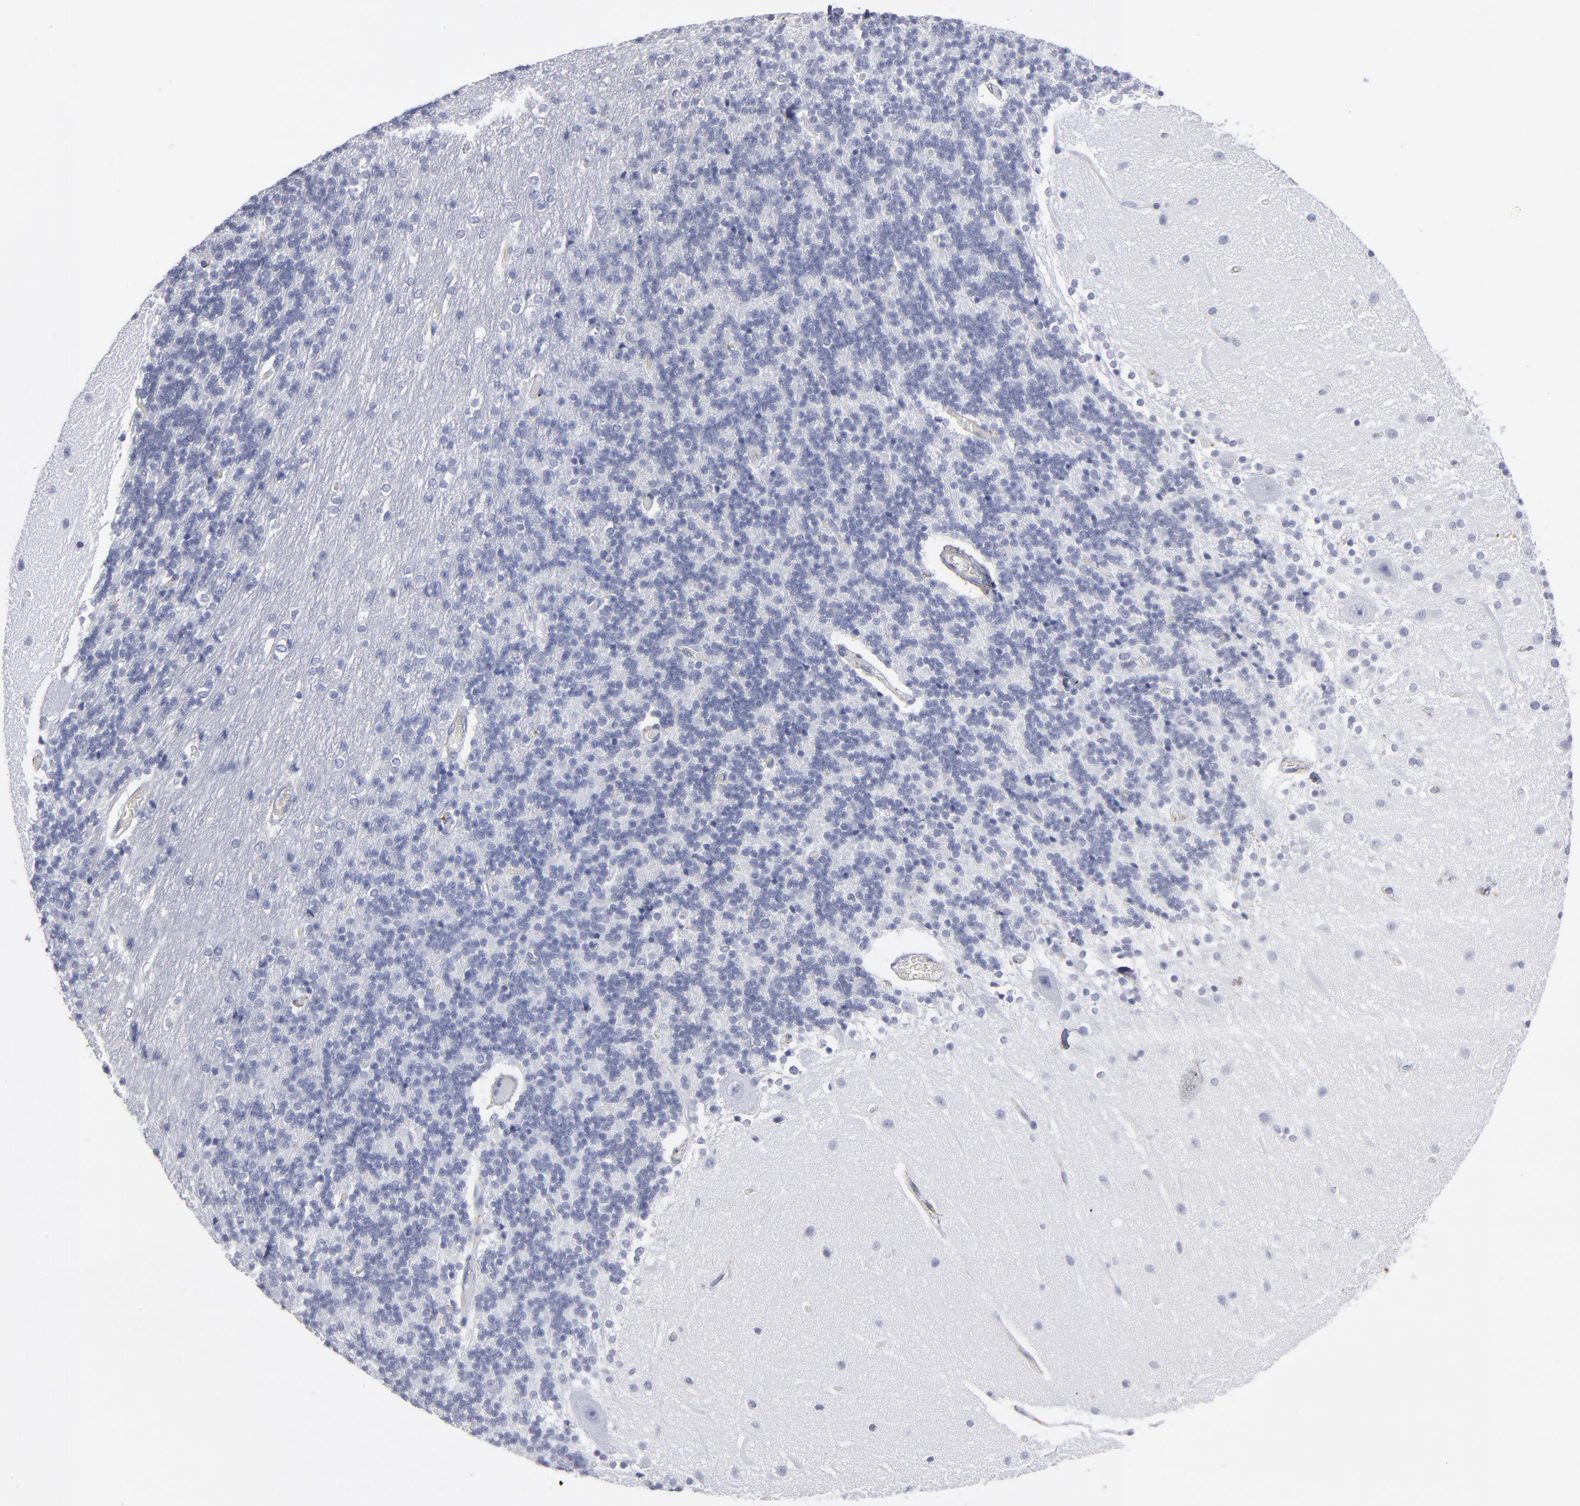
{"staining": {"intensity": "negative", "quantity": "none", "location": "none"}, "tissue": "cerebellum", "cell_type": "Cells in granular layer", "image_type": "normal", "snomed": [{"axis": "morphology", "description": "Normal tissue, NOS"}, {"axis": "topography", "description": "Cerebellum"}], "caption": "DAB (3,3'-diaminobenzidine) immunohistochemical staining of benign human cerebellum displays no significant staining in cells in granular layer.", "gene": "EMILIN1", "patient": {"sex": "female", "age": 54}}